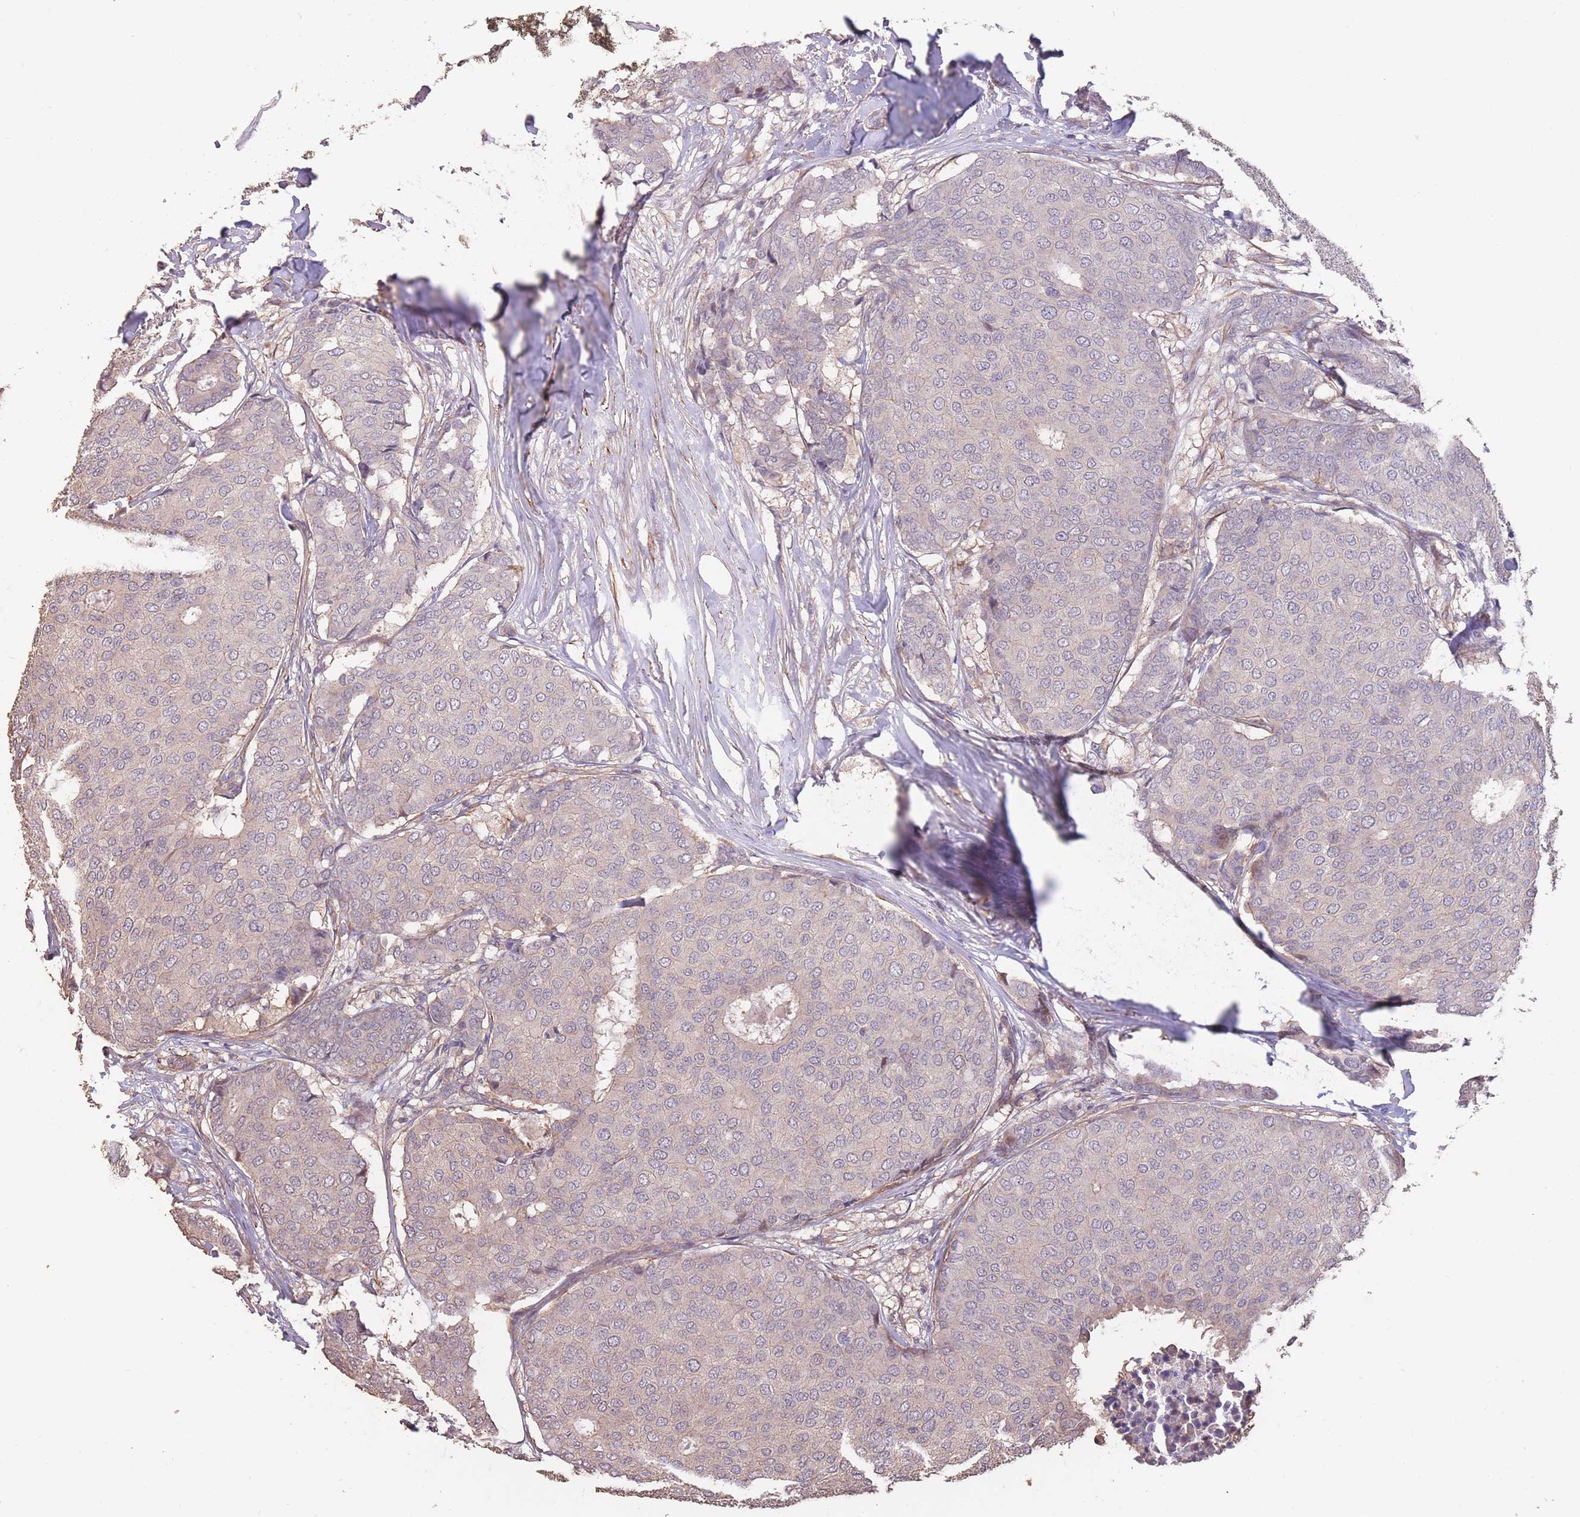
{"staining": {"intensity": "negative", "quantity": "none", "location": "none"}, "tissue": "breast cancer", "cell_type": "Tumor cells", "image_type": "cancer", "snomed": [{"axis": "morphology", "description": "Duct carcinoma"}, {"axis": "topography", "description": "Breast"}], "caption": "Tumor cells show no significant protein positivity in breast cancer (invasive ductal carcinoma). (DAB immunohistochemistry (IHC) with hematoxylin counter stain).", "gene": "NLRC4", "patient": {"sex": "female", "age": 75}}